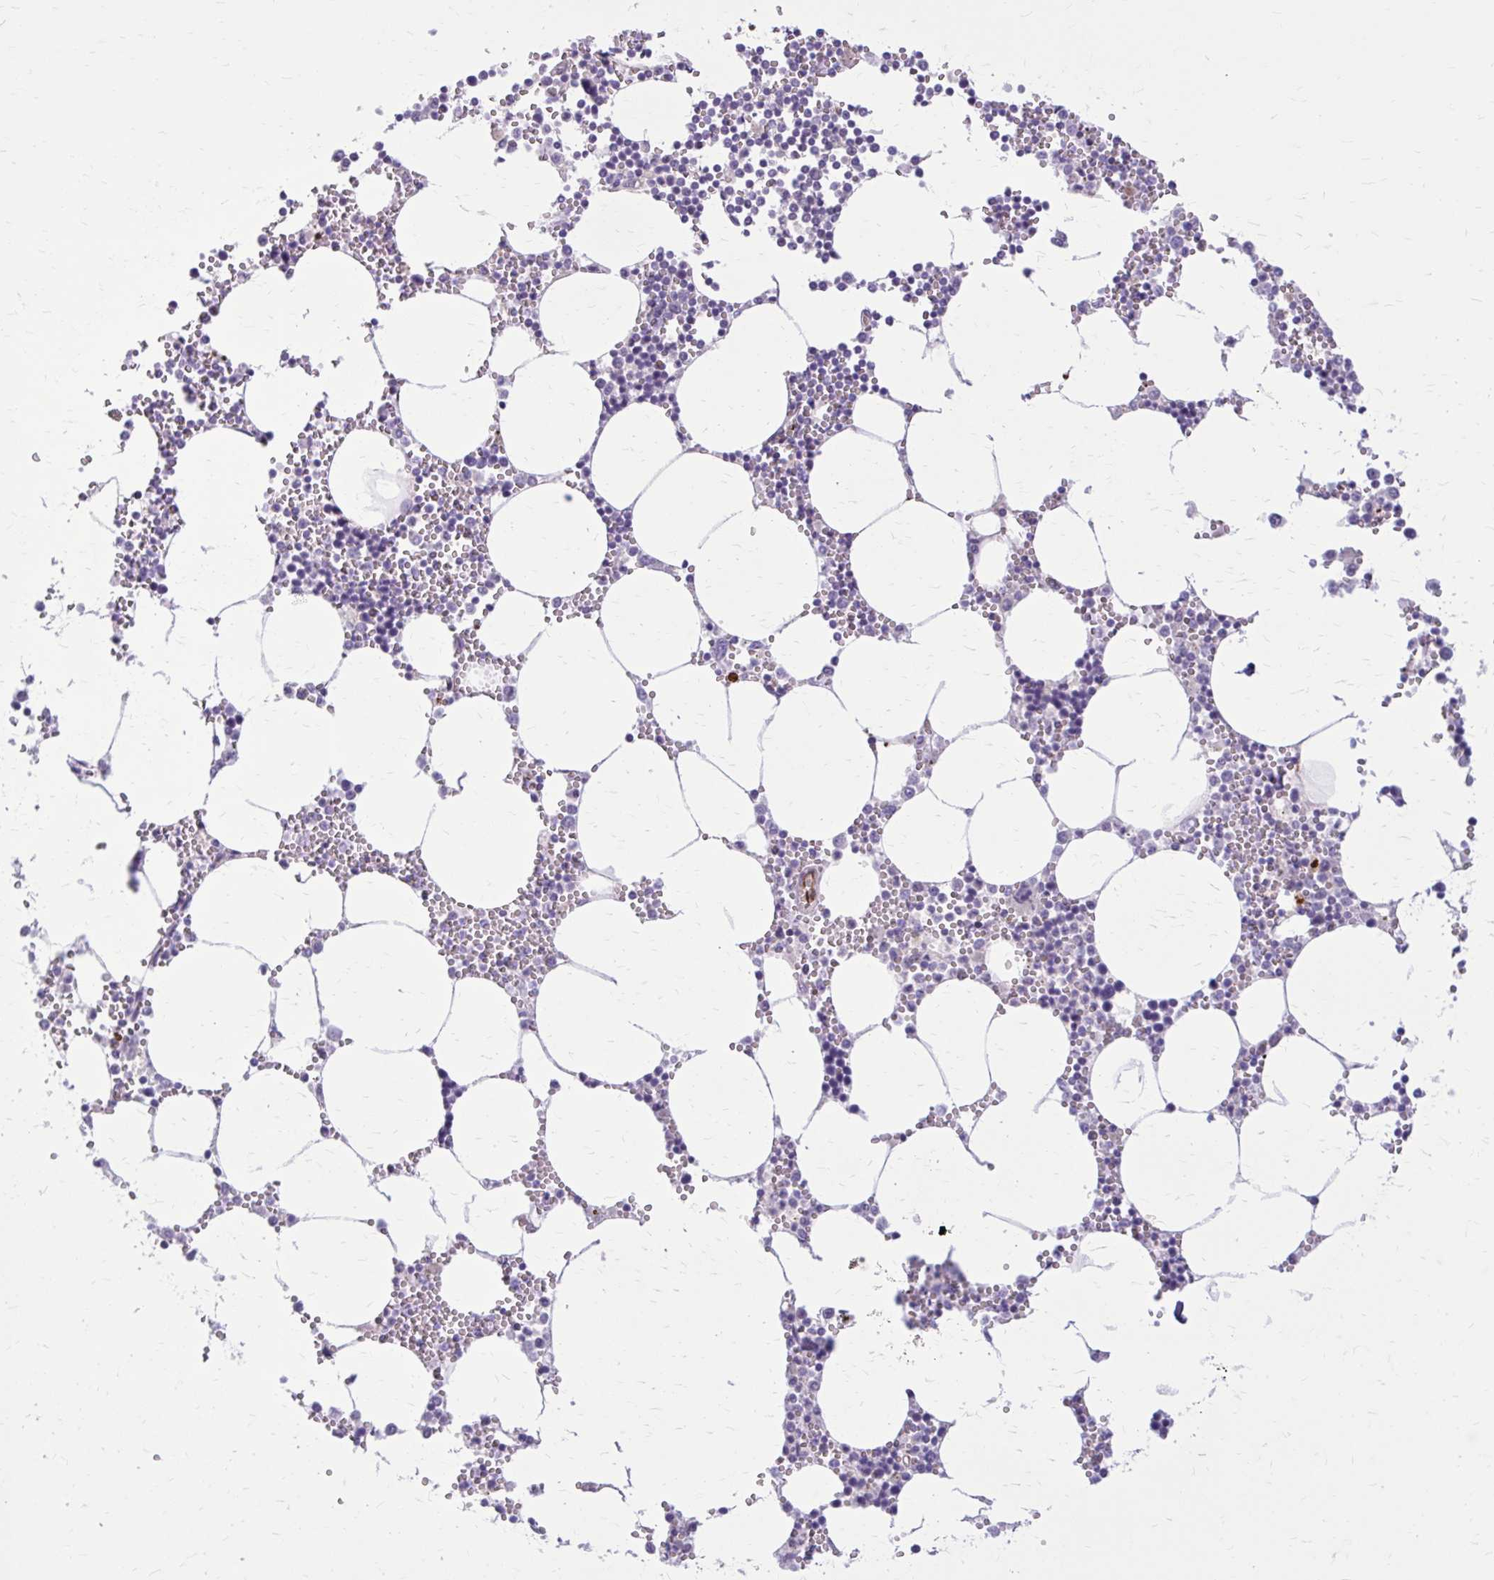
{"staining": {"intensity": "strong", "quantity": "<25%", "location": "cytoplasmic/membranous"}, "tissue": "bone marrow", "cell_type": "Hematopoietic cells", "image_type": "normal", "snomed": [{"axis": "morphology", "description": "Normal tissue, NOS"}, {"axis": "topography", "description": "Bone marrow"}], "caption": "Strong cytoplasmic/membranous positivity is appreciated in approximately <25% of hematopoietic cells in benign bone marrow. The protein is stained brown, and the nuclei are stained in blue (DAB (3,3'-diaminobenzidine) IHC with brightfield microscopy, high magnification).", "gene": "BEND5", "patient": {"sex": "male", "age": 54}}